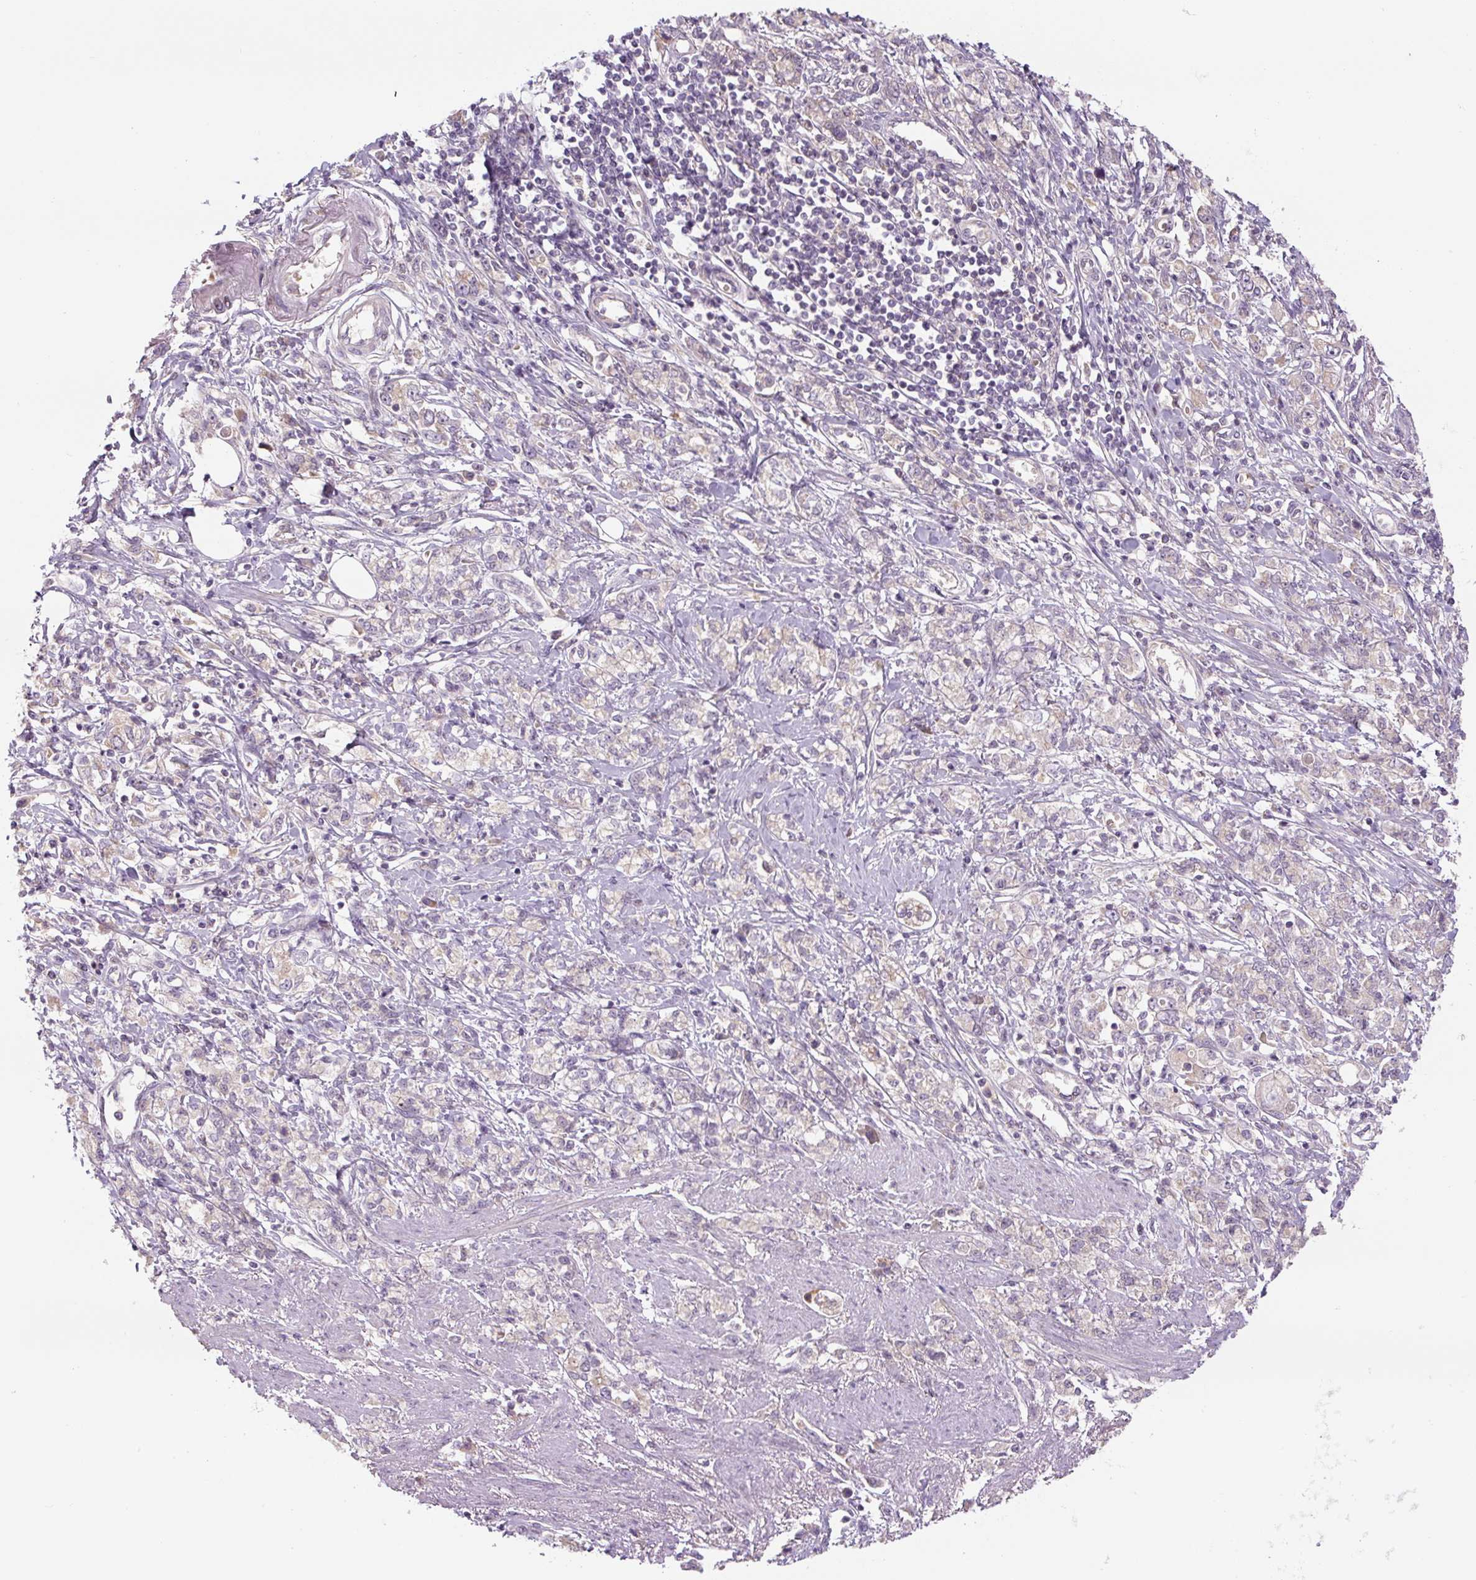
{"staining": {"intensity": "negative", "quantity": "none", "location": "none"}, "tissue": "stomach cancer", "cell_type": "Tumor cells", "image_type": "cancer", "snomed": [{"axis": "morphology", "description": "Adenocarcinoma, NOS"}, {"axis": "topography", "description": "Stomach"}], "caption": "Immunohistochemical staining of stomach cancer demonstrates no significant expression in tumor cells.", "gene": "YIF1B", "patient": {"sex": "female", "age": 76}}